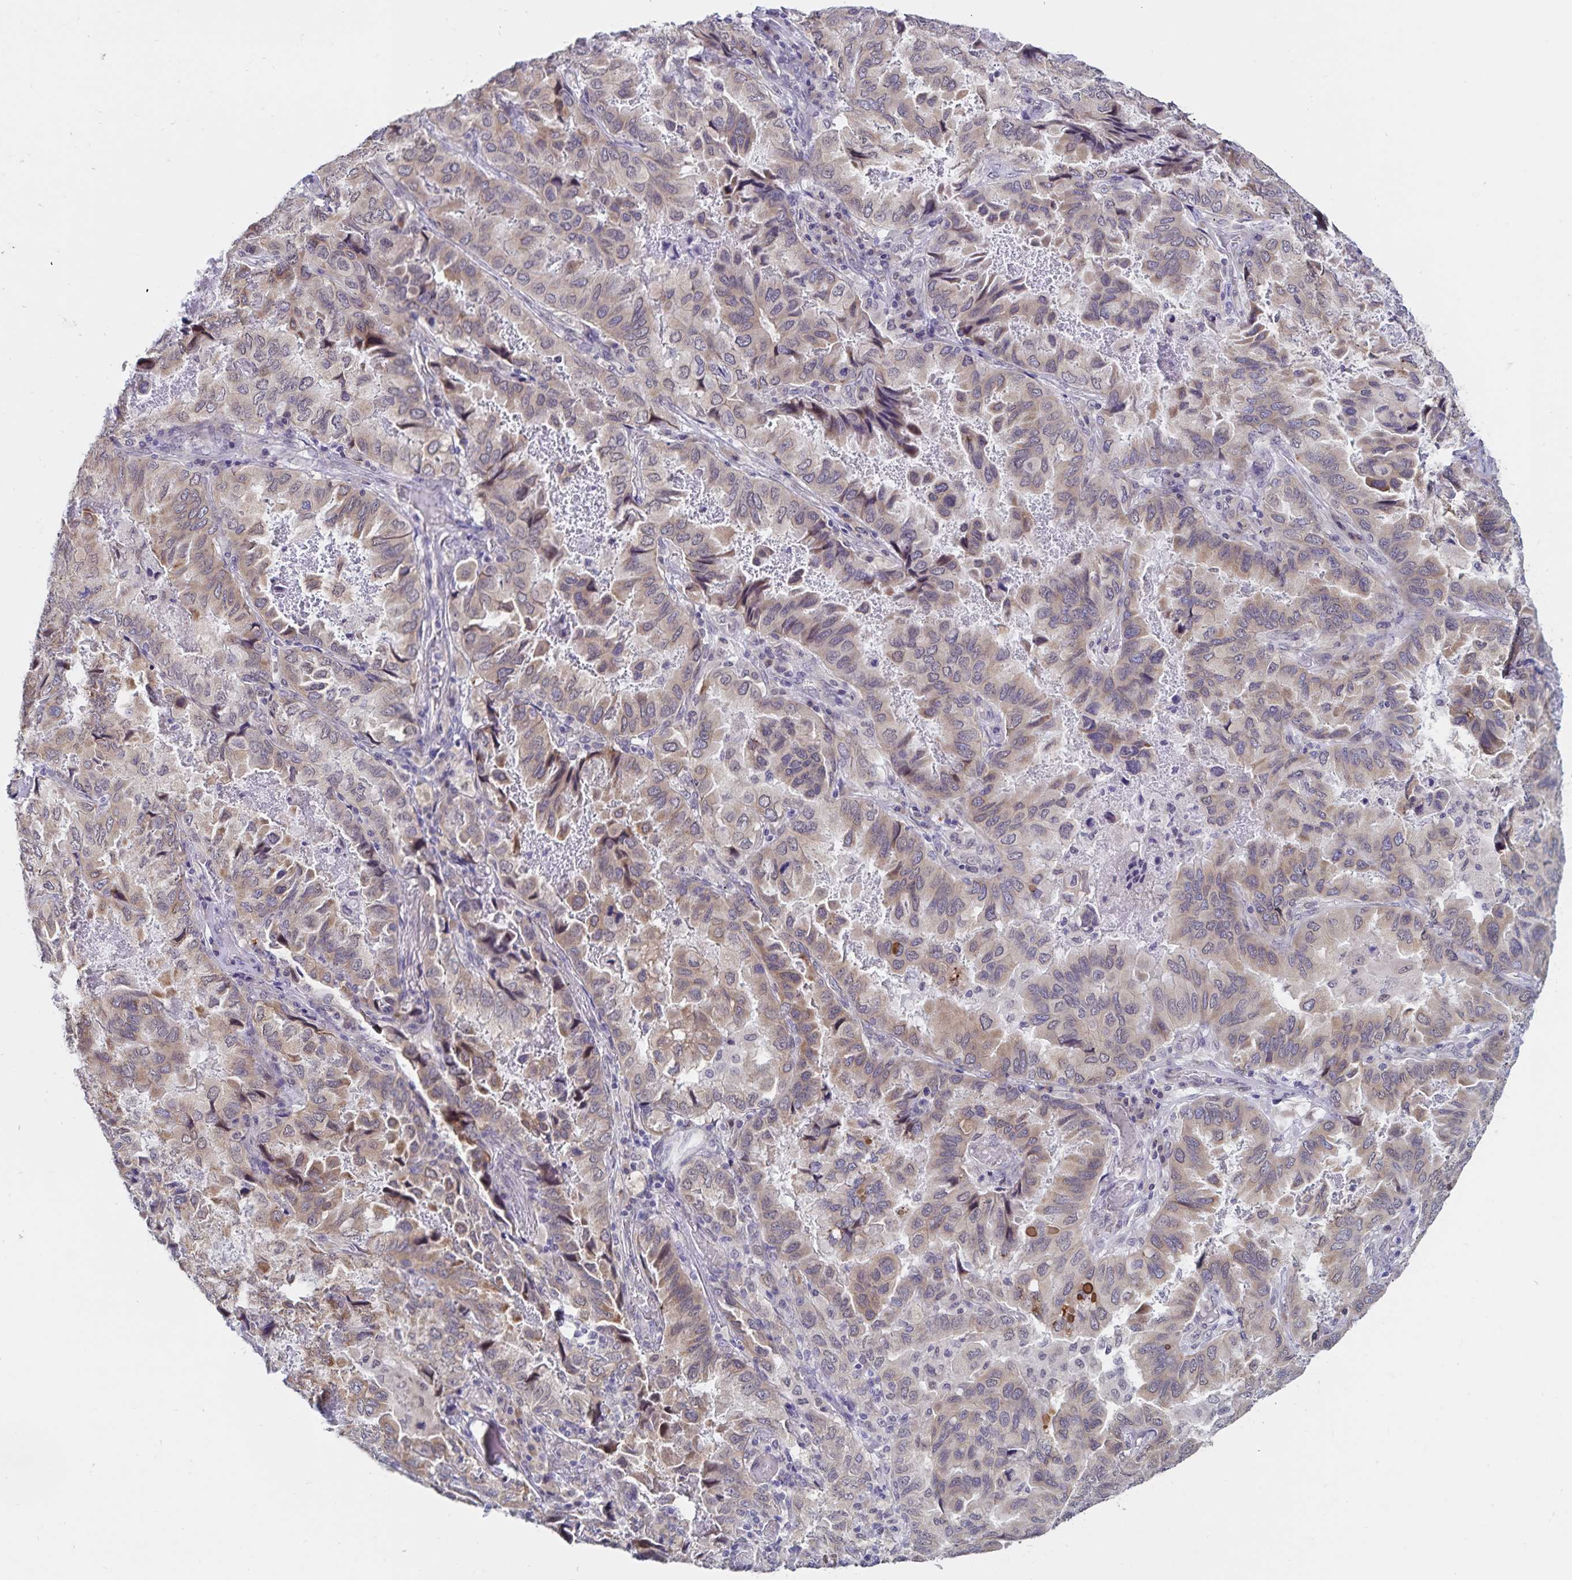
{"staining": {"intensity": "weak", "quantity": ">75%", "location": "cytoplasmic/membranous"}, "tissue": "lung cancer", "cell_type": "Tumor cells", "image_type": "cancer", "snomed": [{"axis": "morphology", "description": "Aneuploidy"}, {"axis": "morphology", "description": "Adenocarcinoma, NOS"}, {"axis": "morphology", "description": "Adenocarcinoma, metastatic, NOS"}, {"axis": "topography", "description": "Lymph node"}, {"axis": "topography", "description": "Lung"}], "caption": "Approximately >75% of tumor cells in lung metastatic adenocarcinoma display weak cytoplasmic/membranous protein expression as visualized by brown immunohistochemical staining.", "gene": "ATP2A2", "patient": {"sex": "female", "age": 48}}